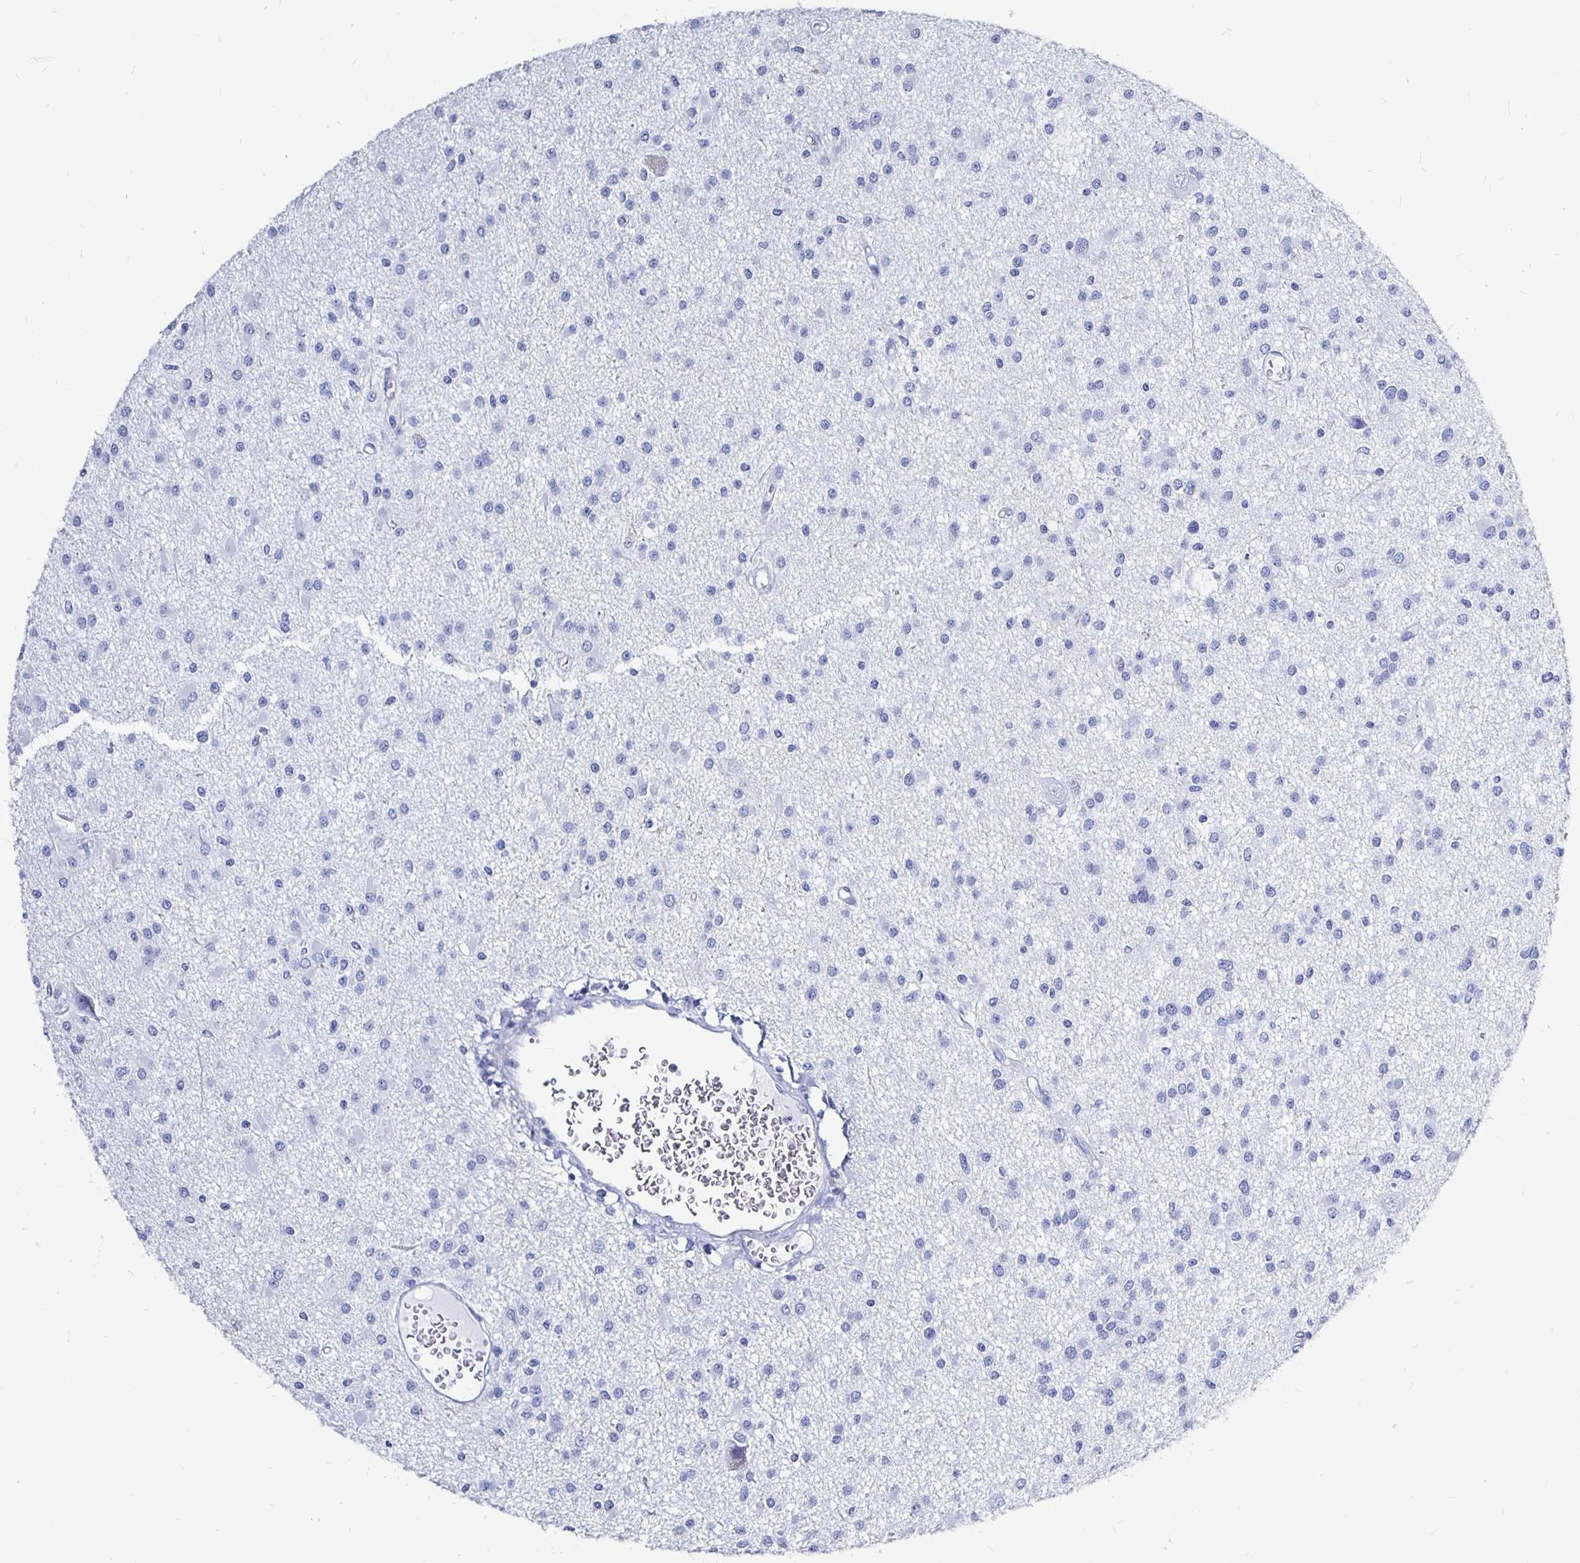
{"staining": {"intensity": "negative", "quantity": "none", "location": "none"}, "tissue": "glioma", "cell_type": "Tumor cells", "image_type": "cancer", "snomed": [{"axis": "morphology", "description": "Glioma, malignant, High grade"}, {"axis": "topography", "description": "Brain"}], "caption": "Tumor cells show no significant staining in glioma. The staining is performed using DAB brown chromogen with nuclei counter-stained in using hematoxylin.", "gene": "LUZP4", "patient": {"sex": "male", "age": 54}}